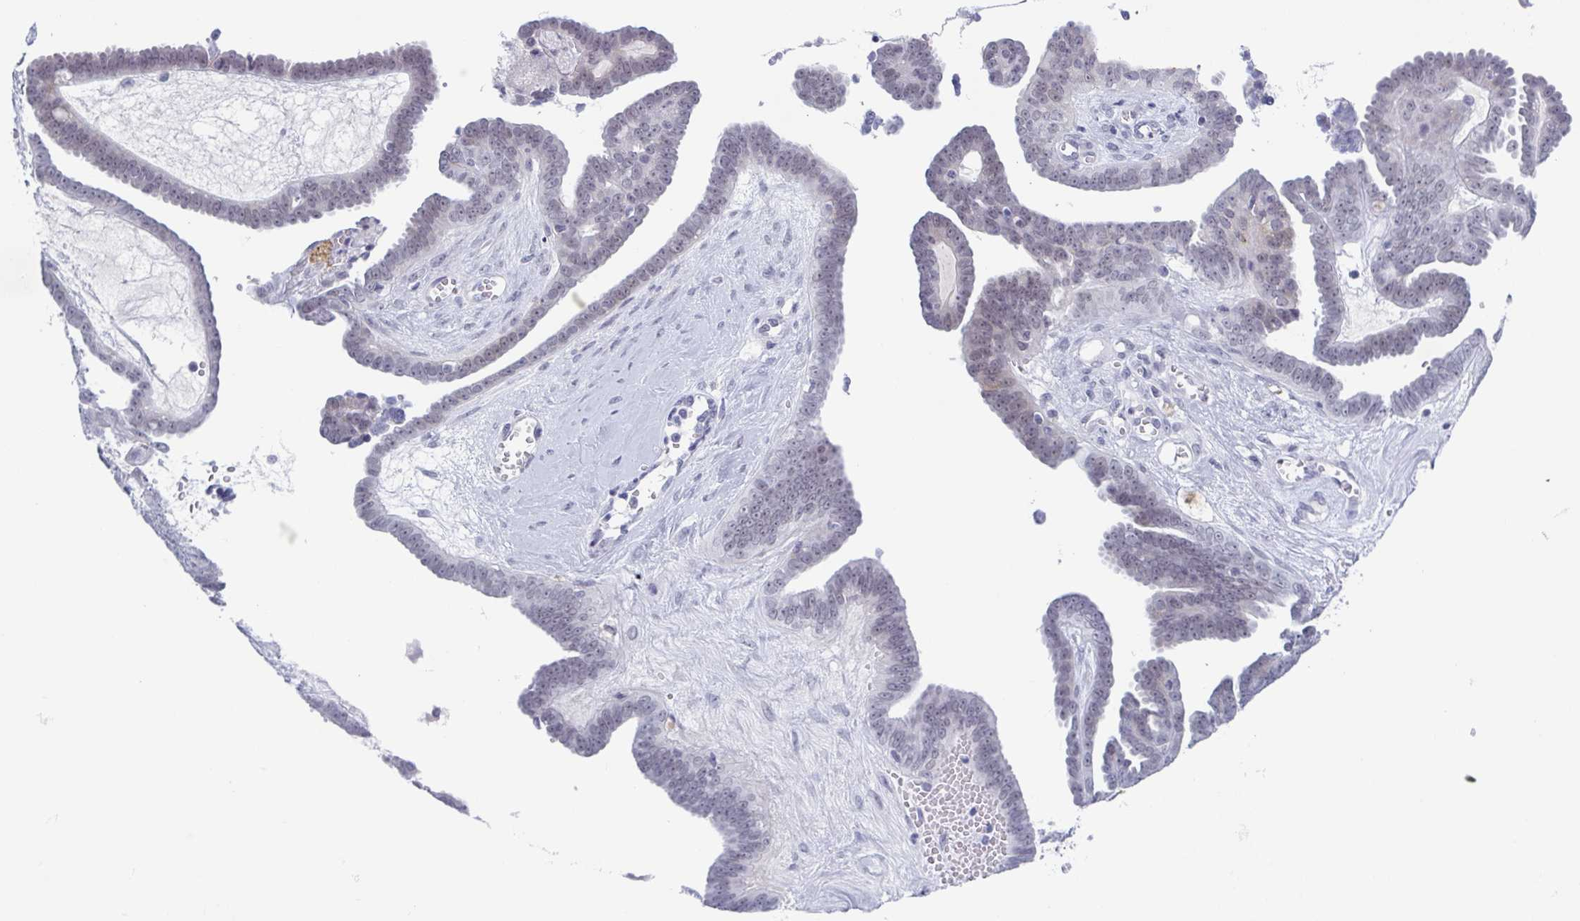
{"staining": {"intensity": "negative", "quantity": "none", "location": "none"}, "tissue": "ovarian cancer", "cell_type": "Tumor cells", "image_type": "cancer", "snomed": [{"axis": "morphology", "description": "Cystadenocarcinoma, serous, NOS"}, {"axis": "topography", "description": "Ovary"}], "caption": "DAB (3,3'-diaminobenzidine) immunohistochemical staining of human serous cystadenocarcinoma (ovarian) displays no significant staining in tumor cells.", "gene": "ZFP64", "patient": {"sex": "female", "age": 71}}